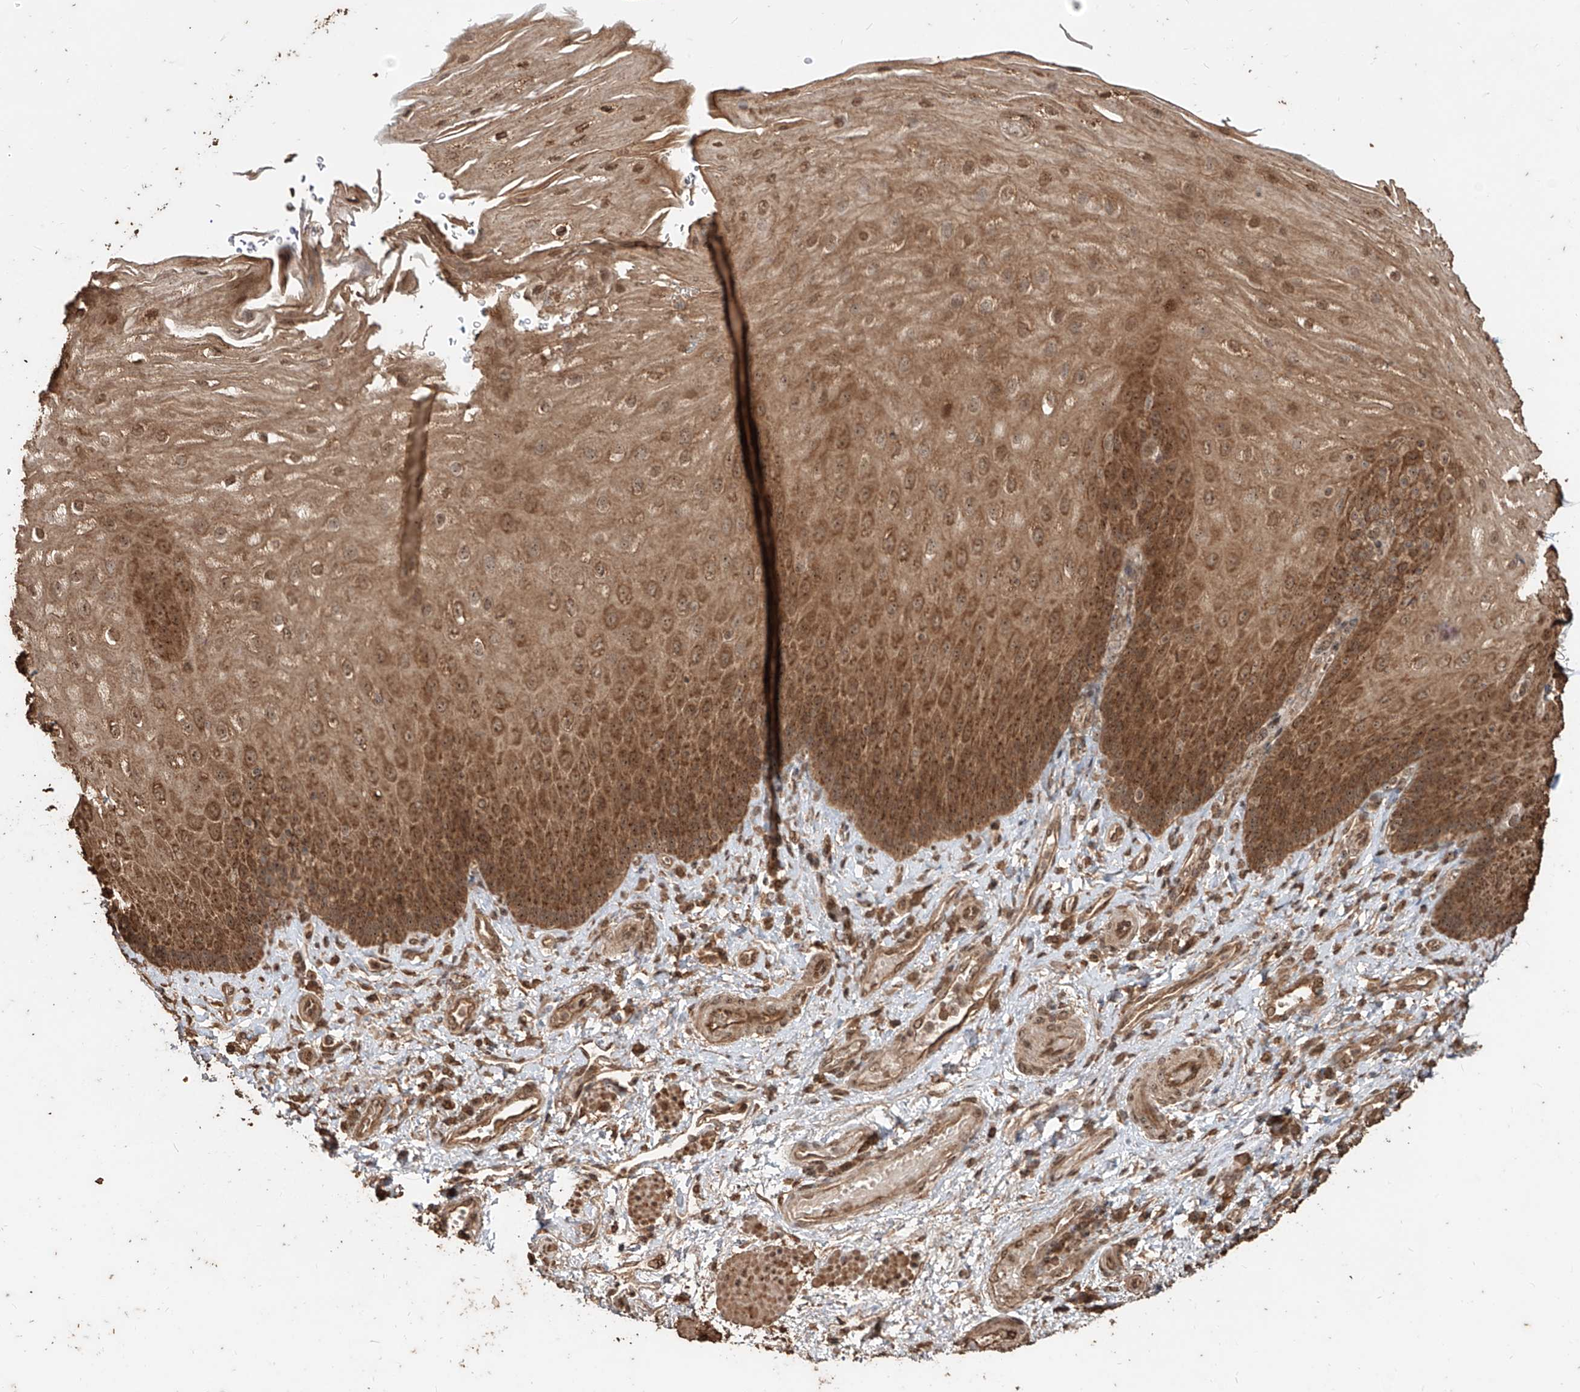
{"staining": {"intensity": "strong", "quantity": ">75%", "location": "cytoplasmic/membranous,nuclear"}, "tissue": "esophagus", "cell_type": "Squamous epithelial cells", "image_type": "normal", "snomed": [{"axis": "morphology", "description": "Normal tissue, NOS"}, {"axis": "topography", "description": "Esophagus"}], "caption": "DAB (3,3'-diaminobenzidine) immunohistochemical staining of unremarkable human esophagus demonstrates strong cytoplasmic/membranous,nuclear protein staining in about >75% of squamous epithelial cells. Nuclei are stained in blue.", "gene": "ZNF660", "patient": {"sex": "male", "age": 54}}